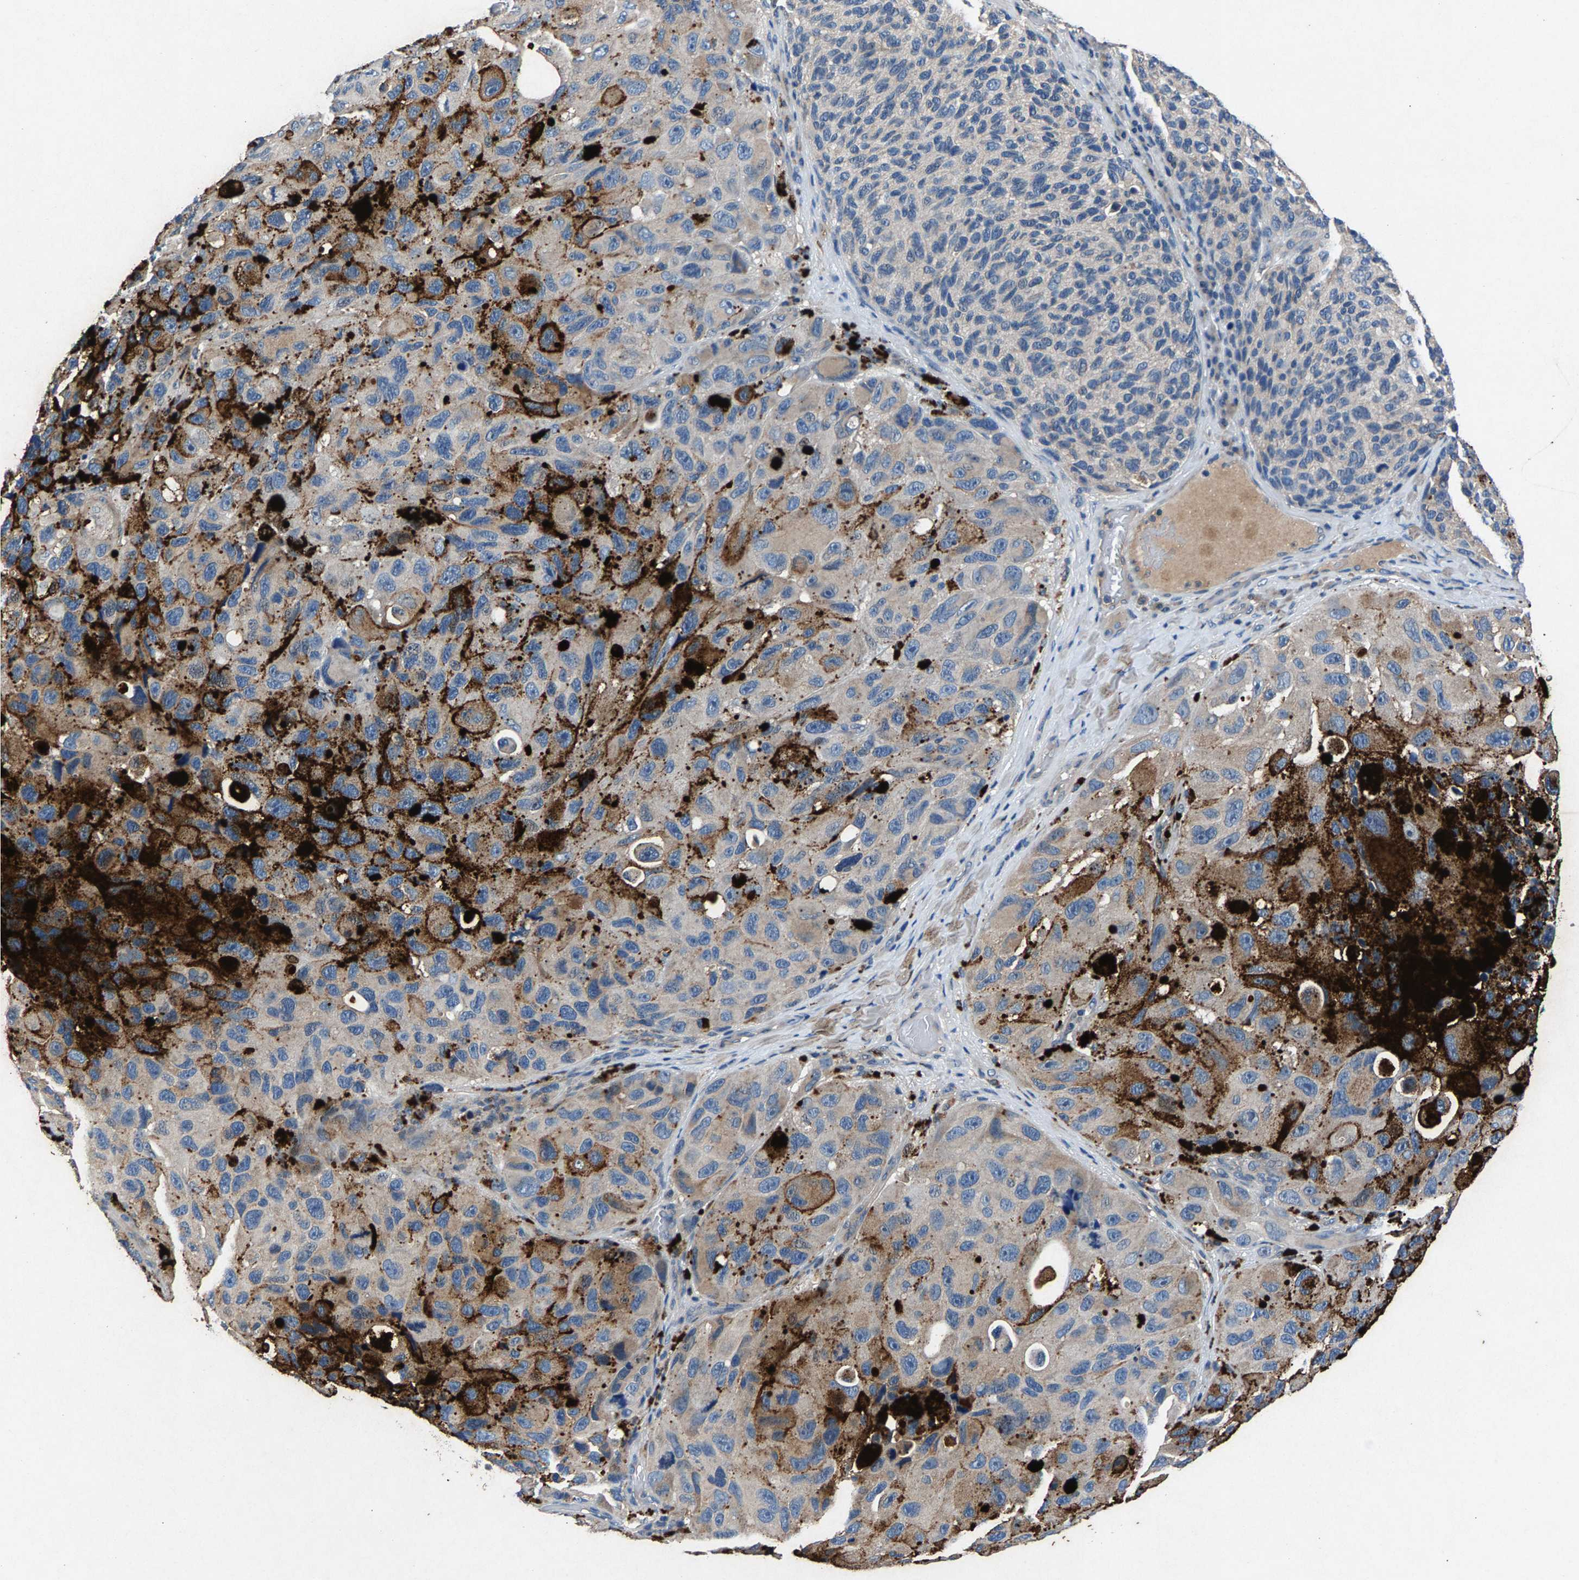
{"staining": {"intensity": "negative", "quantity": "none", "location": "none"}, "tissue": "melanoma", "cell_type": "Tumor cells", "image_type": "cancer", "snomed": [{"axis": "morphology", "description": "Malignant melanoma, NOS"}, {"axis": "topography", "description": "Skin"}], "caption": "Tumor cells are negative for brown protein staining in malignant melanoma.", "gene": "PRXL2C", "patient": {"sex": "female", "age": 73}}